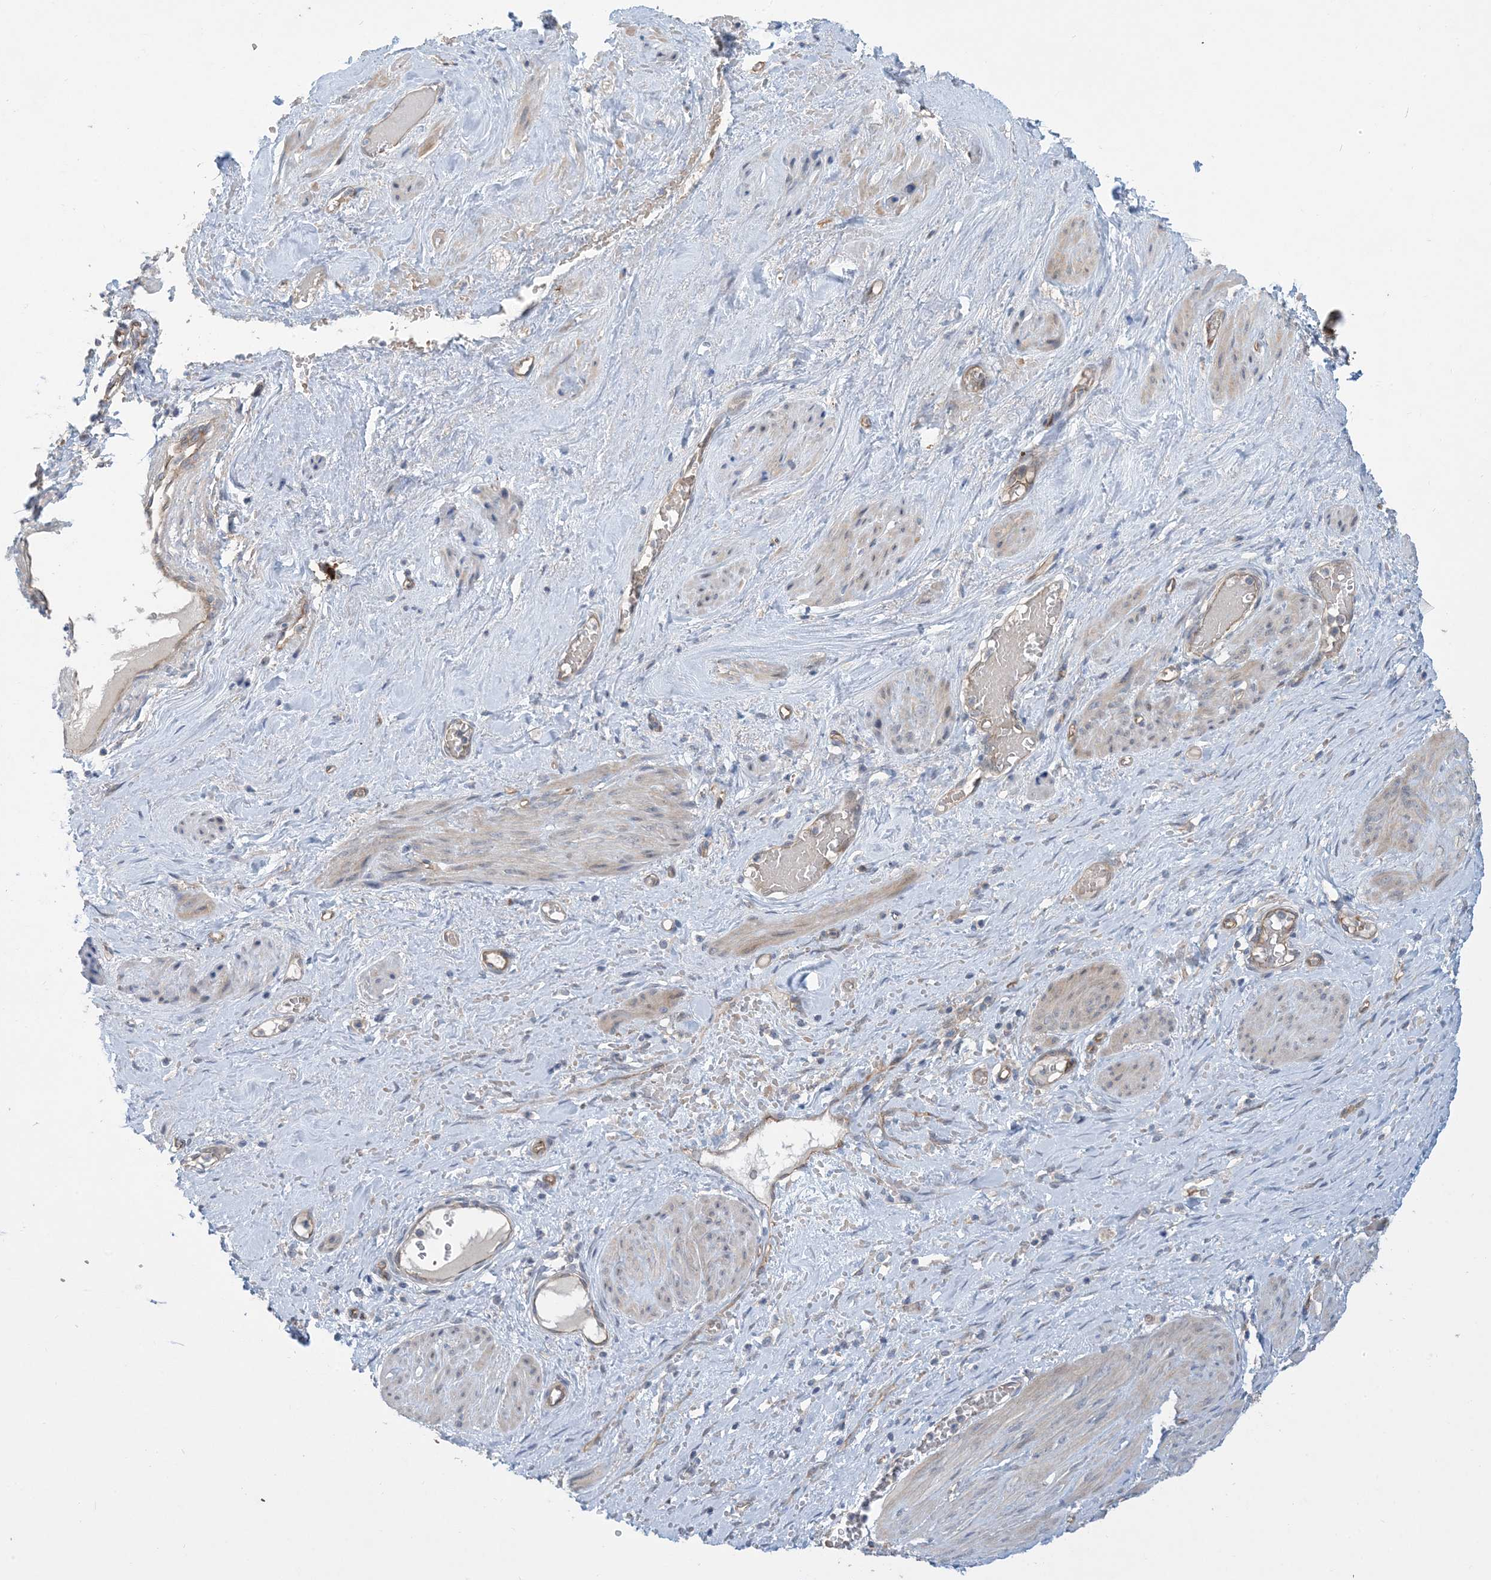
{"staining": {"intensity": "weak", "quantity": "<25%", "location": "cytoplasmic/membranous"}, "tissue": "smooth muscle", "cell_type": "Smooth muscle cells", "image_type": "normal", "snomed": [{"axis": "morphology", "description": "Normal tissue, NOS"}, {"axis": "topography", "description": "Endometrium"}], "caption": "Image shows no protein expression in smooth muscle cells of unremarkable smooth muscle.", "gene": "AOC1", "patient": {"sex": "female", "age": 33}}